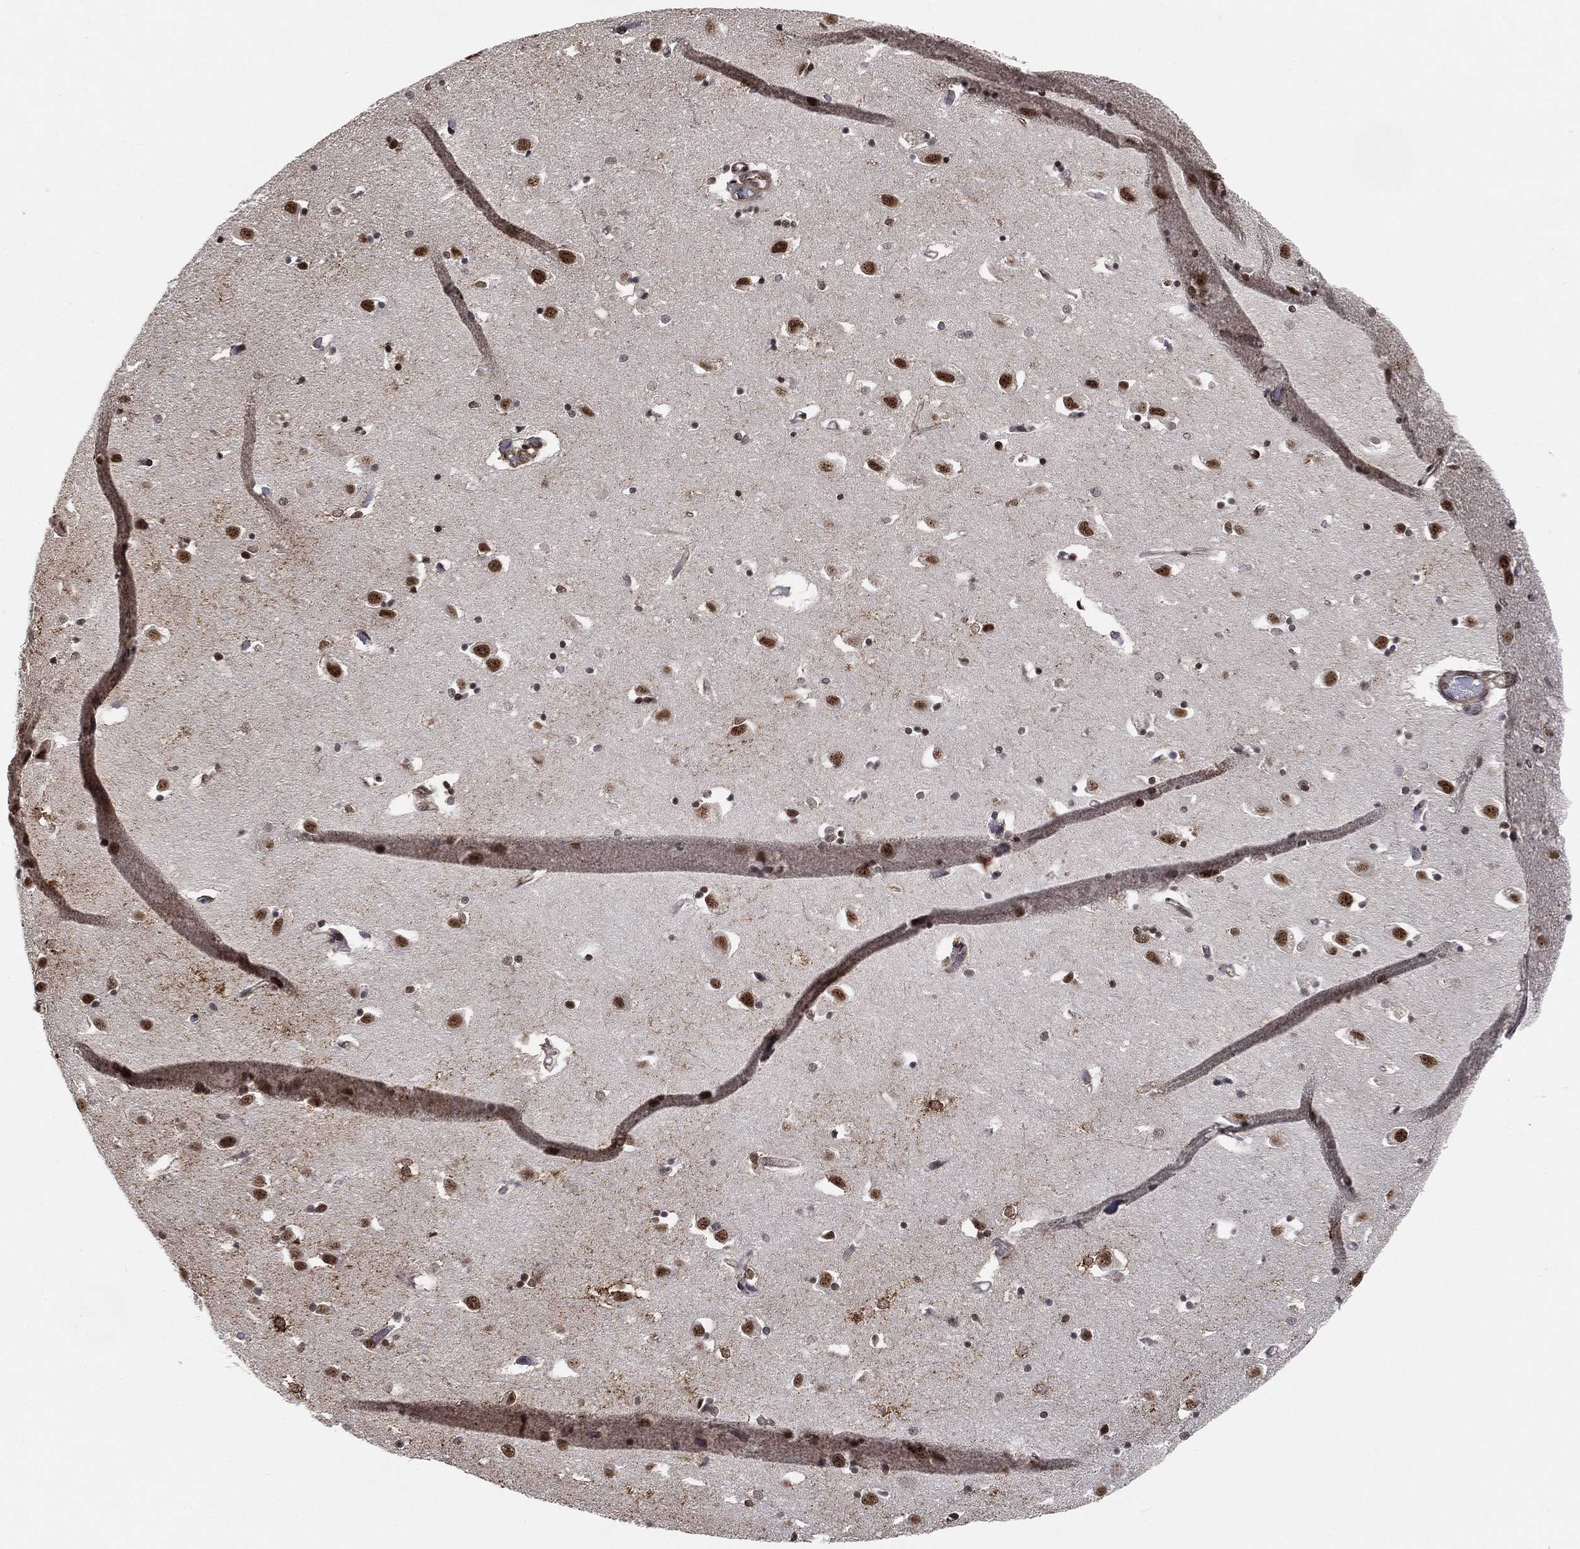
{"staining": {"intensity": "strong", "quantity": "<25%", "location": "nuclear"}, "tissue": "hippocampus", "cell_type": "Glial cells", "image_type": "normal", "snomed": [{"axis": "morphology", "description": "Normal tissue, NOS"}, {"axis": "topography", "description": "Lateral ventricle wall"}, {"axis": "topography", "description": "Hippocampus"}], "caption": "Human hippocampus stained with a brown dye displays strong nuclear positive positivity in about <25% of glial cells.", "gene": "RSRC2", "patient": {"sex": "female", "age": 63}}